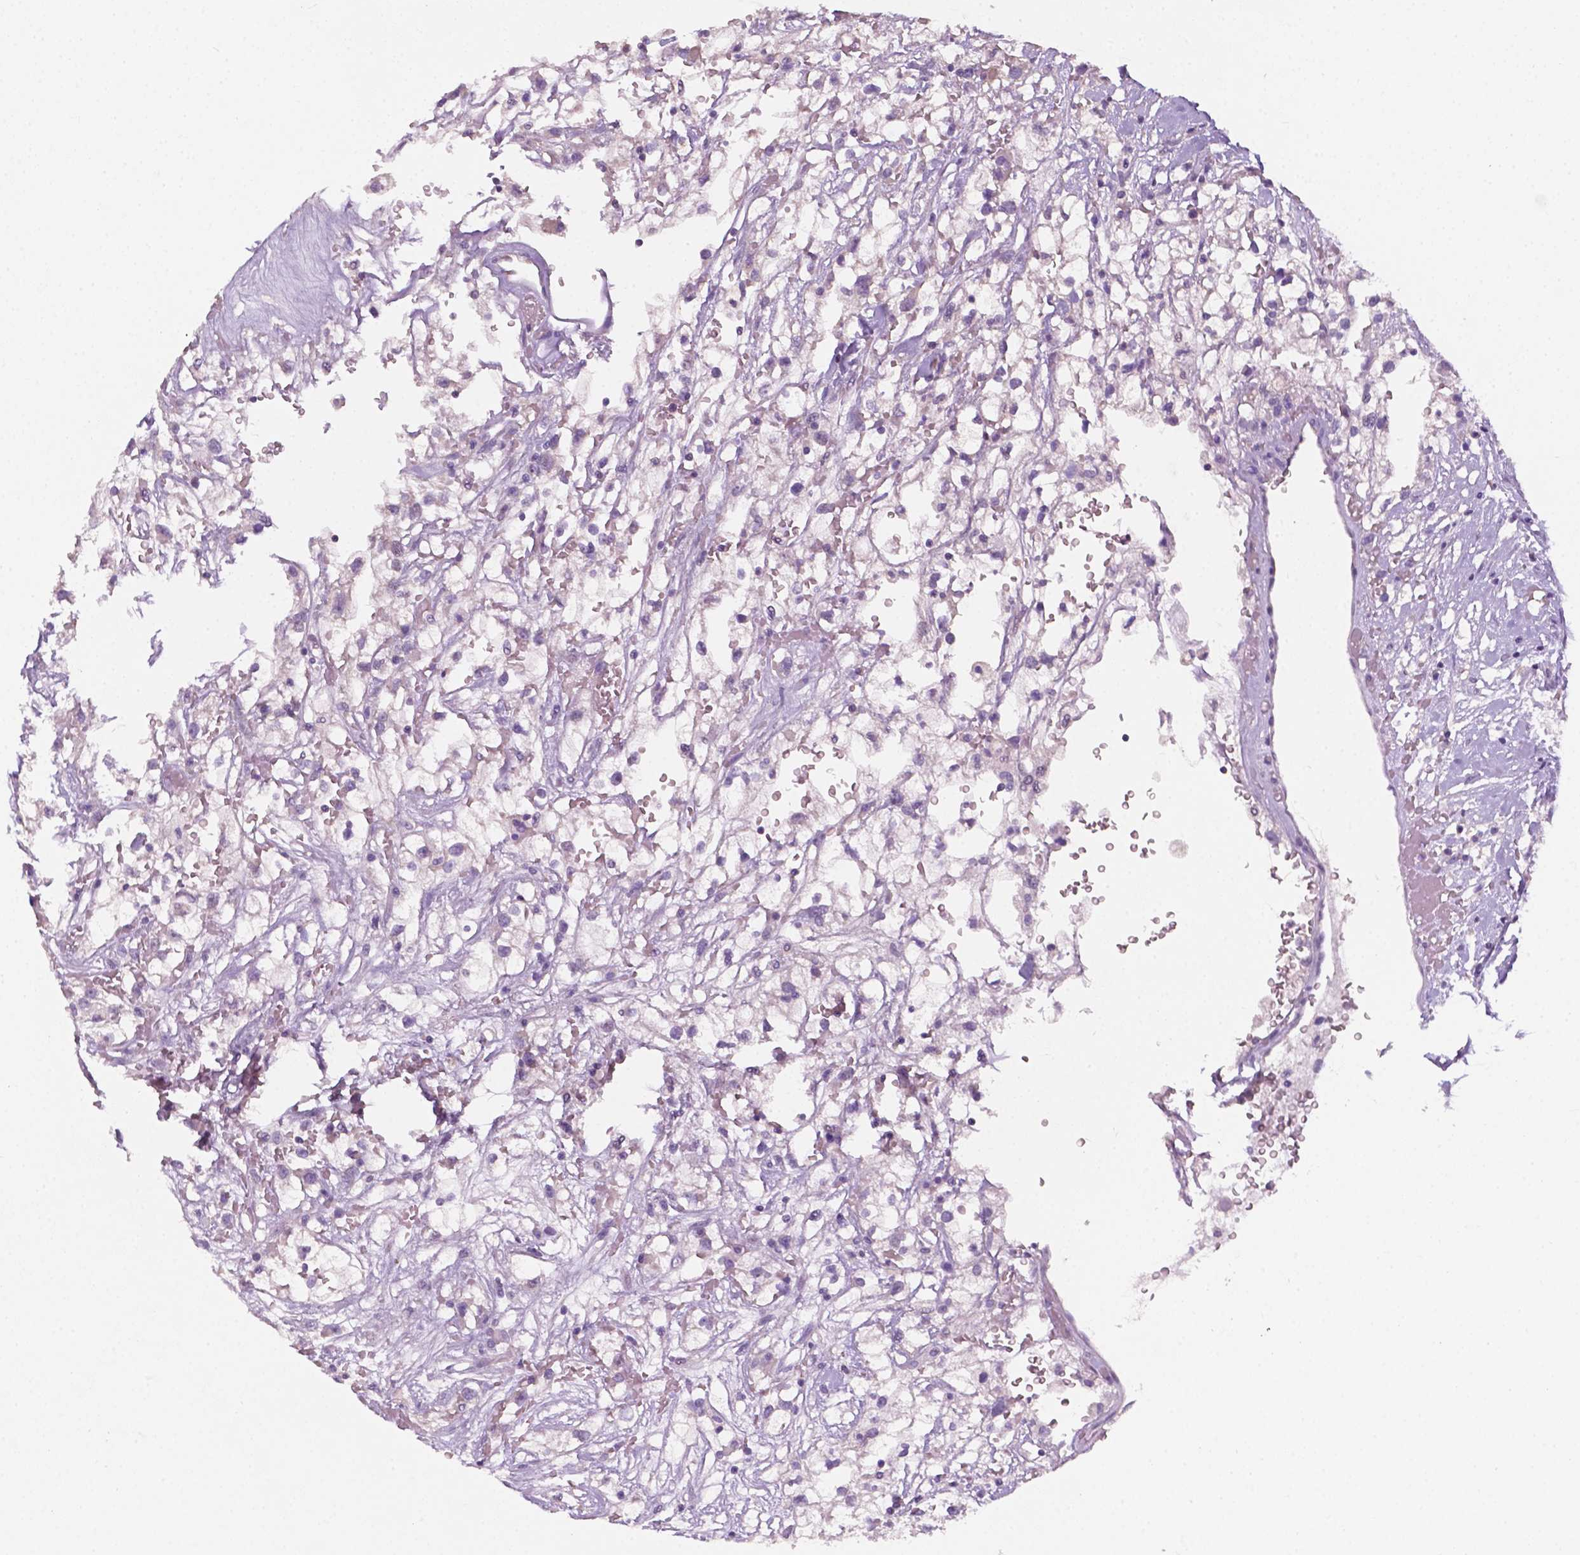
{"staining": {"intensity": "negative", "quantity": "none", "location": "none"}, "tissue": "renal cancer", "cell_type": "Tumor cells", "image_type": "cancer", "snomed": [{"axis": "morphology", "description": "Adenocarcinoma, NOS"}, {"axis": "topography", "description": "Kidney"}], "caption": "DAB (3,3'-diaminobenzidine) immunohistochemical staining of human renal adenocarcinoma demonstrates no significant staining in tumor cells.", "gene": "EGFR", "patient": {"sex": "male", "age": 59}}